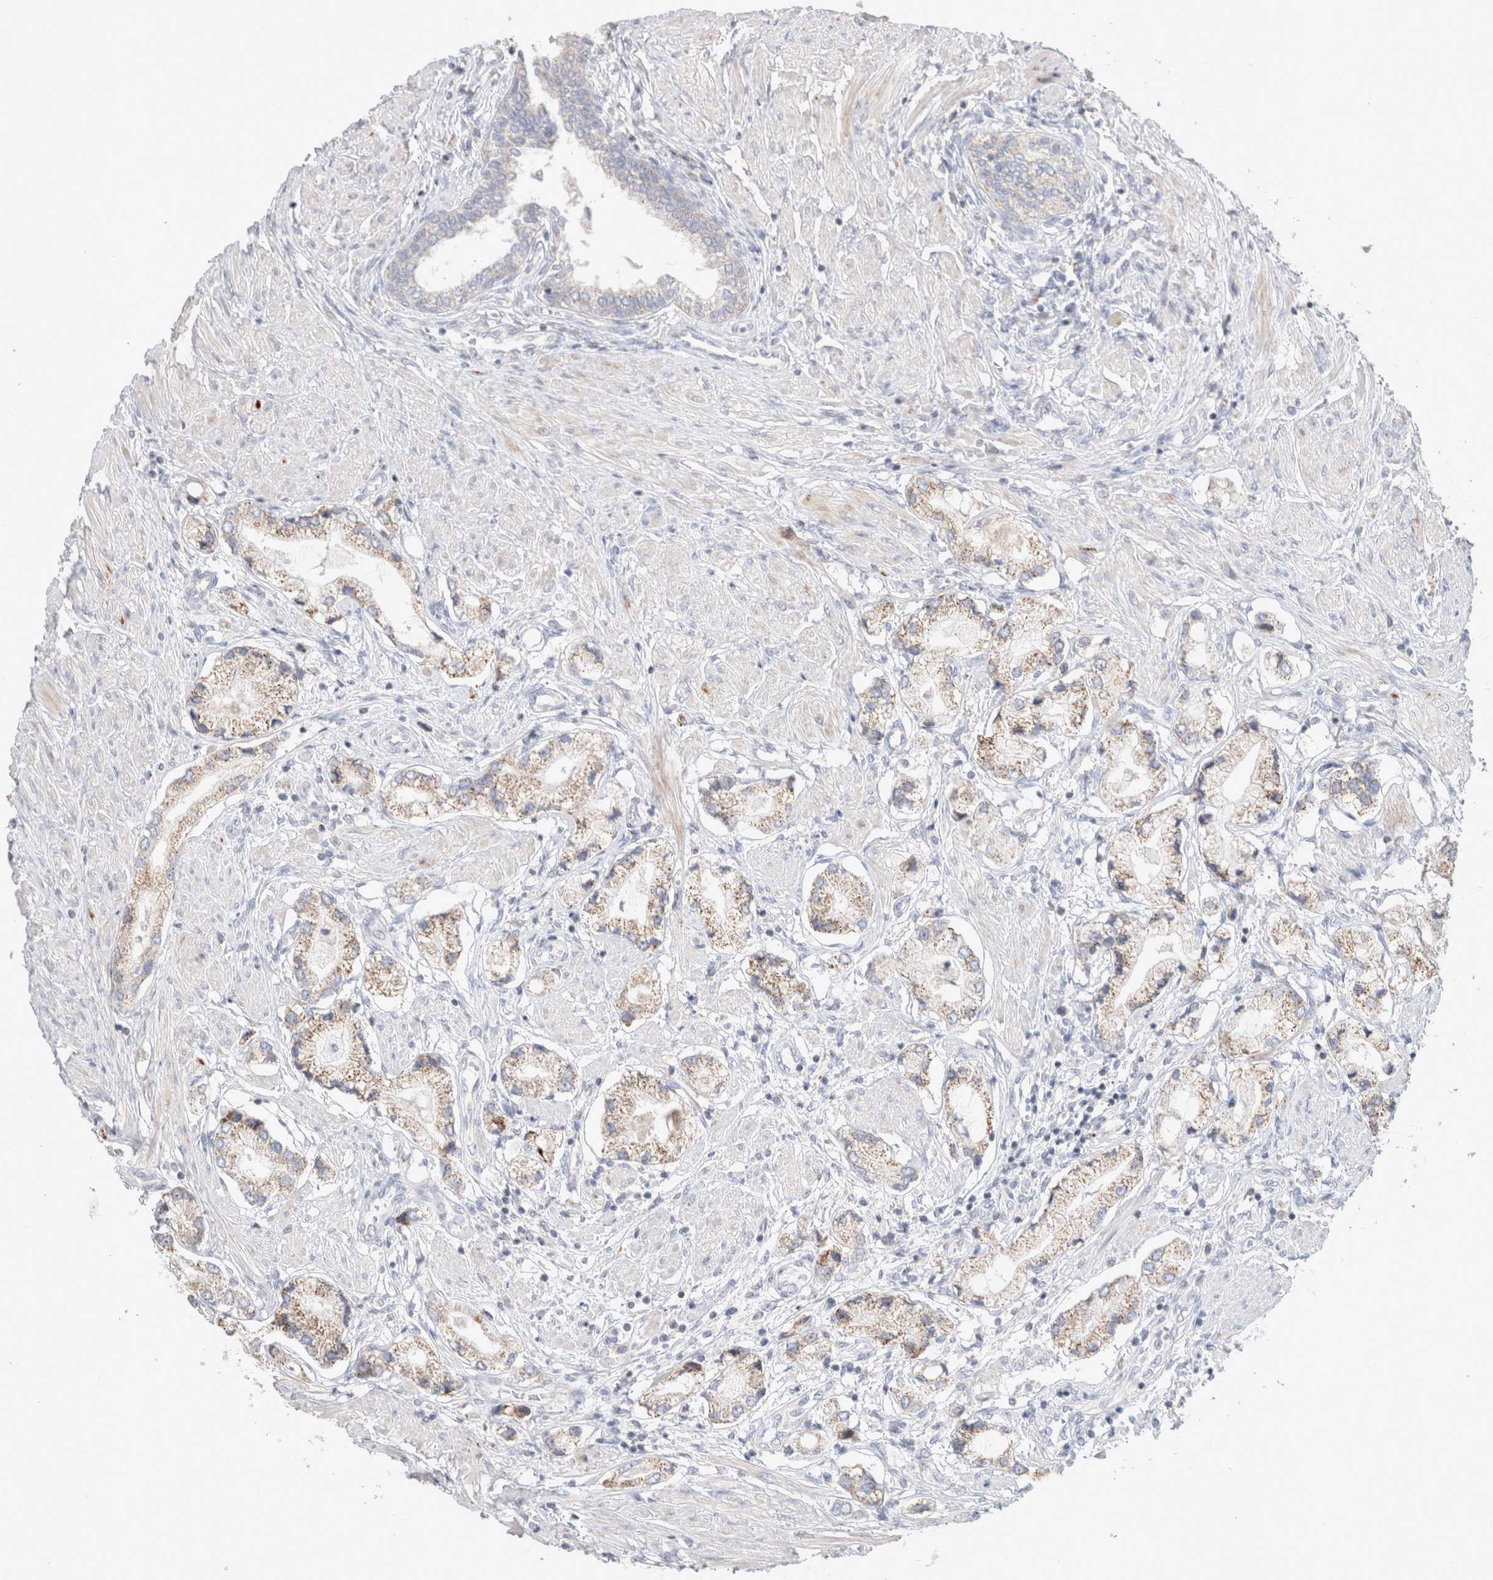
{"staining": {"intensity": "weak", "quantity": ">75%", "location": "cytoplasmic/membranous"}, "tissue": "prostate cancer", "cell_type": "Tumor cells", "image_type": "cancer", "snomed": [{"axis": "morphology", "description": "Adenocarcinoma, Low grade"}, {"axis": "topography", "description": "Prostate"}], "caption": "Approximately >75% of tumor cells in human prostate cancer demonstrate weak cytoplasmic/membranous protein staining as visualized by brown immunohistochemical staining.", "gene": "CHADL", "patient": {"sex": "male", "age": 71}}